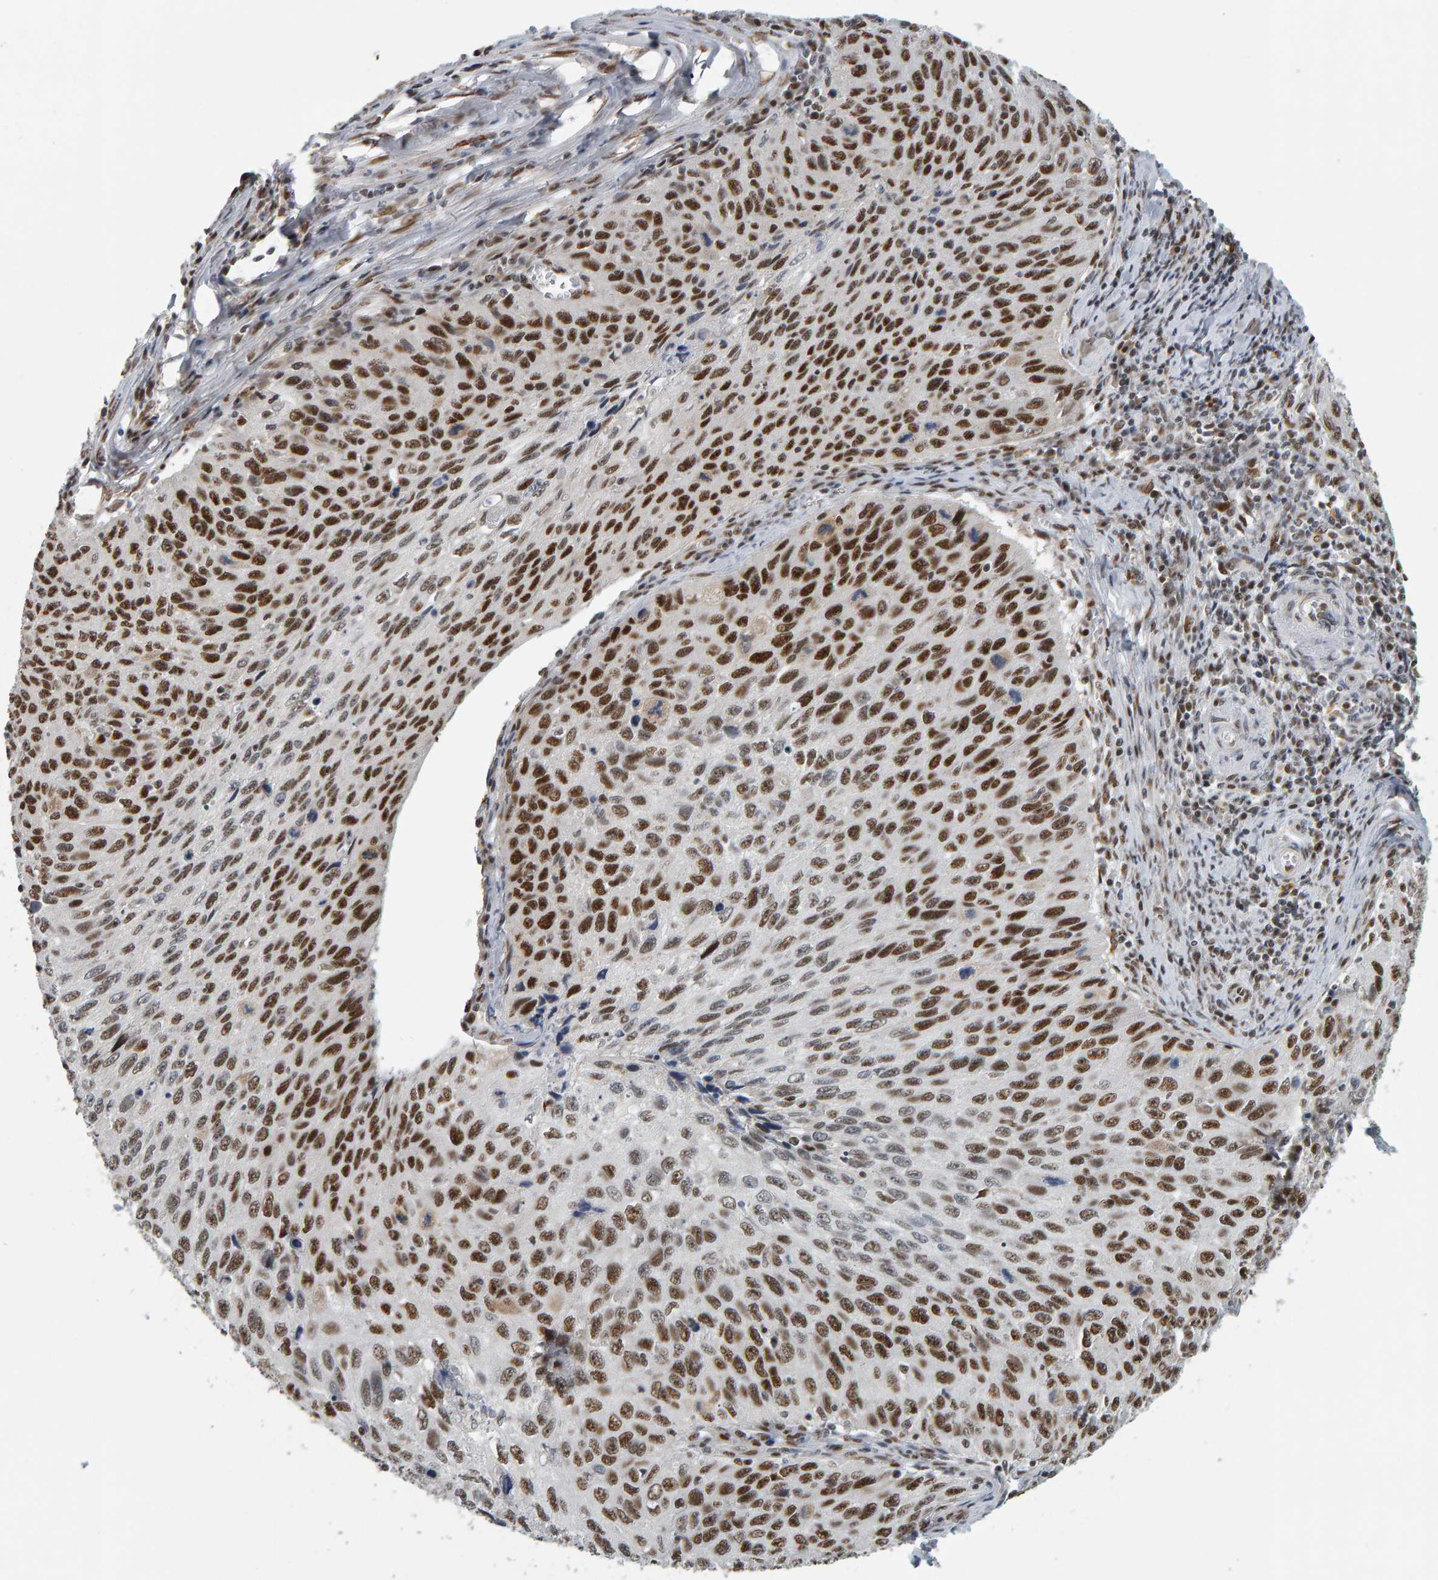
{"staining": {"intensity": "strong", "quantity": ">75%", "location": "nuclear"}, "tissue": "cervical cancer", "cell_type": "Tumor cells", "image_type": "cancer", "snomed": [{"axis": "morphology", "description": "Squamous cell carcinoma, NOS"}, {"axis": "topography", "description": "Cervix"}], "caption": "Brown immunohistochemical staining in human squamous cell carcinoma (cervical) demonstrates strong nuclear staining in about >75% of tumor cells. Using DAB (3,3'-diaminobenzidine) (brown) and hematoxylin (blue) stains, captured at high magnification using brightfield microscopy.", "gene": "ATF7IP", "patient": {"sex": "female", "age": 53}}